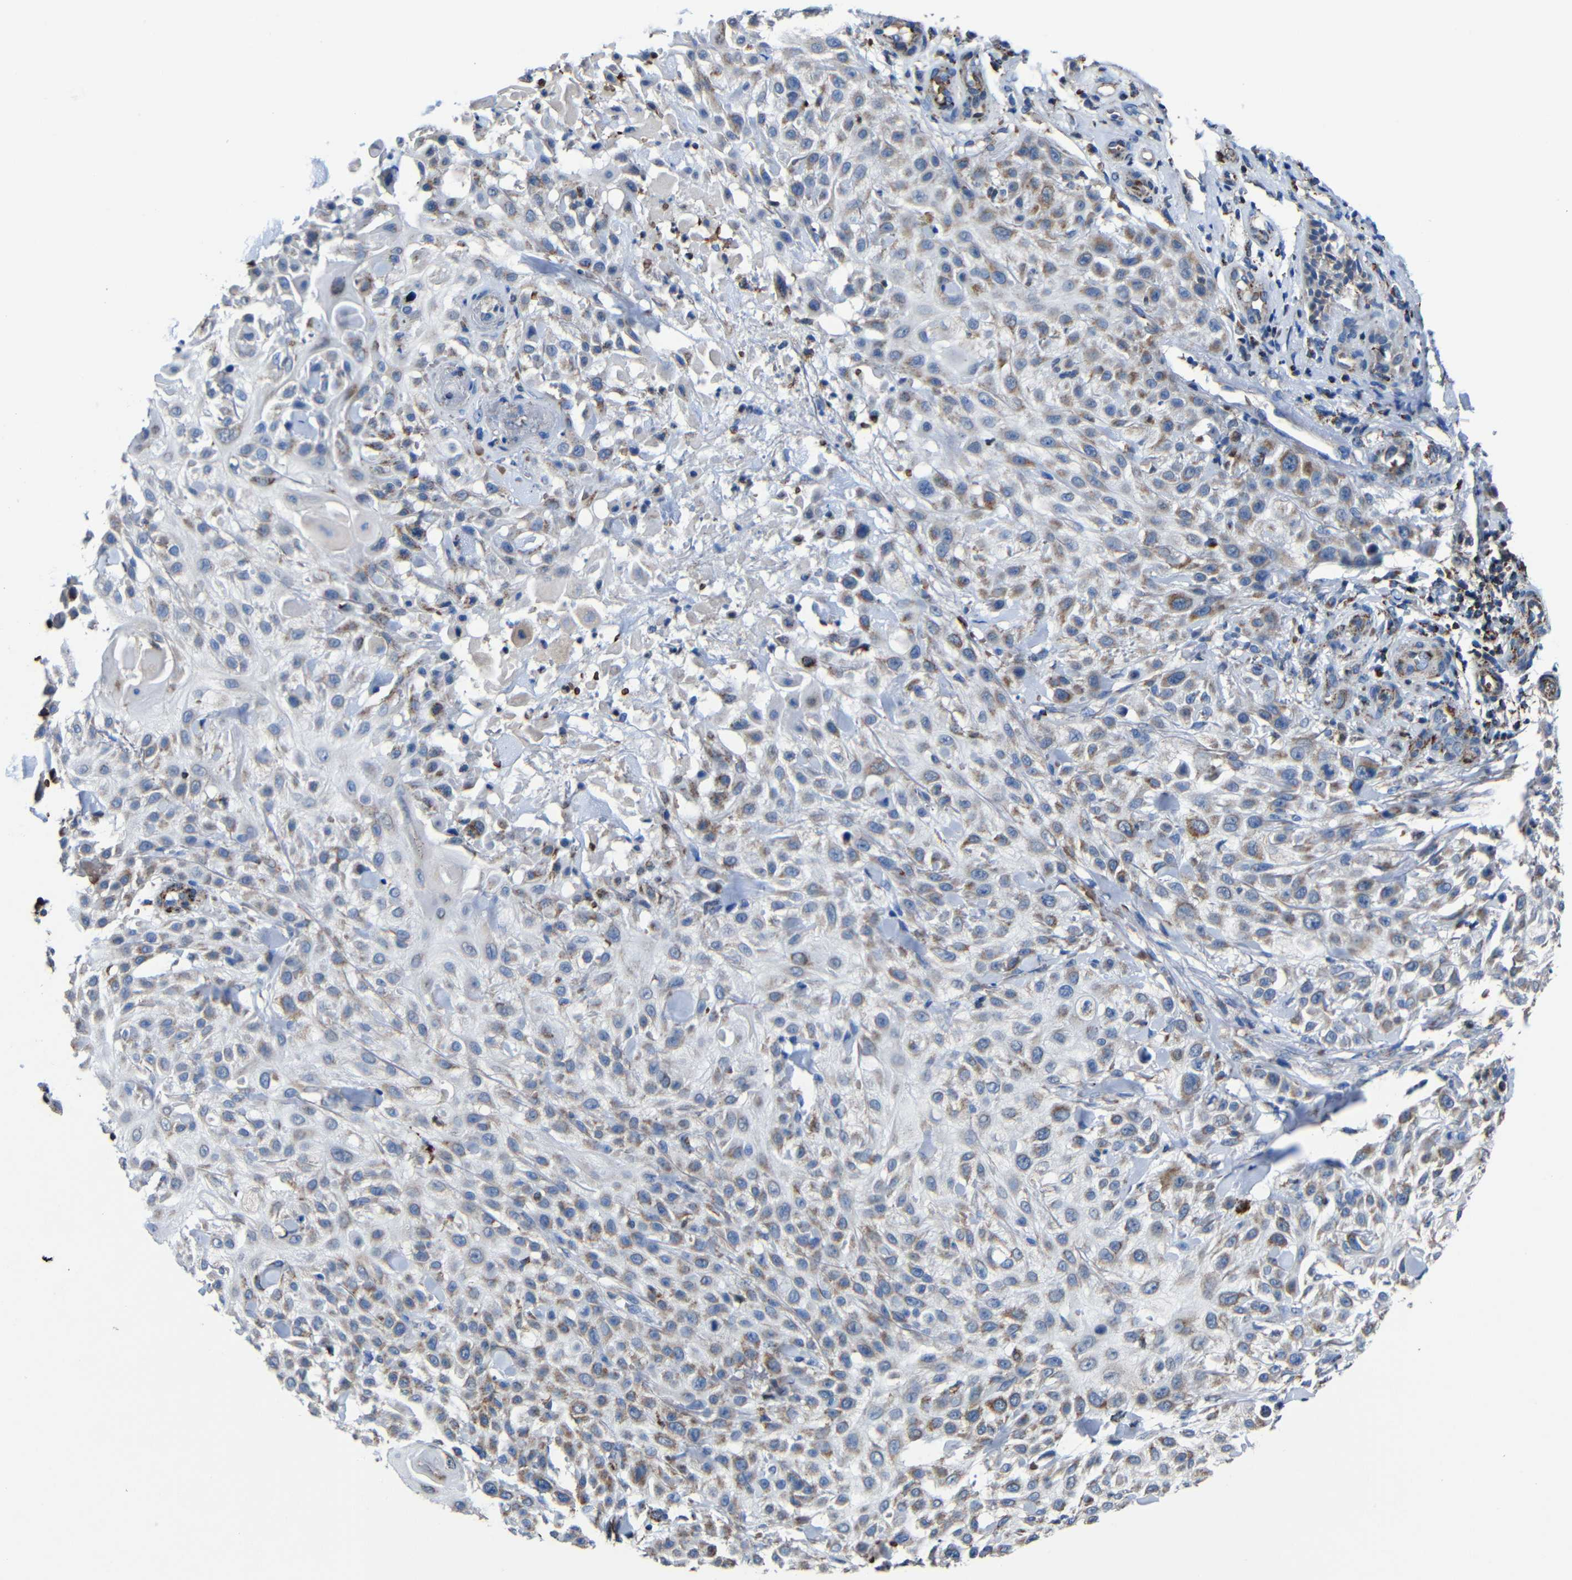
{"staining": {"intensity": "weak", "quantity": "25%-75%", "location": "cytoplasmic/membranous"}, "tissue": "skin cancer", "cell_type": "Tumor cells", "image_type": "cancer", "snomed": [{"axis": "morphology", "description": "Squamous cell carcinoma, NOS"}, {"axis": "topography", "description": "Skin"}], "caption": "Immunohistochemical staining of squamous cell carcinoma (skin) exhibits weak cytoplasmic/membranous protein expression in about 25%-75% of tumor cells.", "gene": "CA5B", "patient": {"sex": "female", "age": 42}}